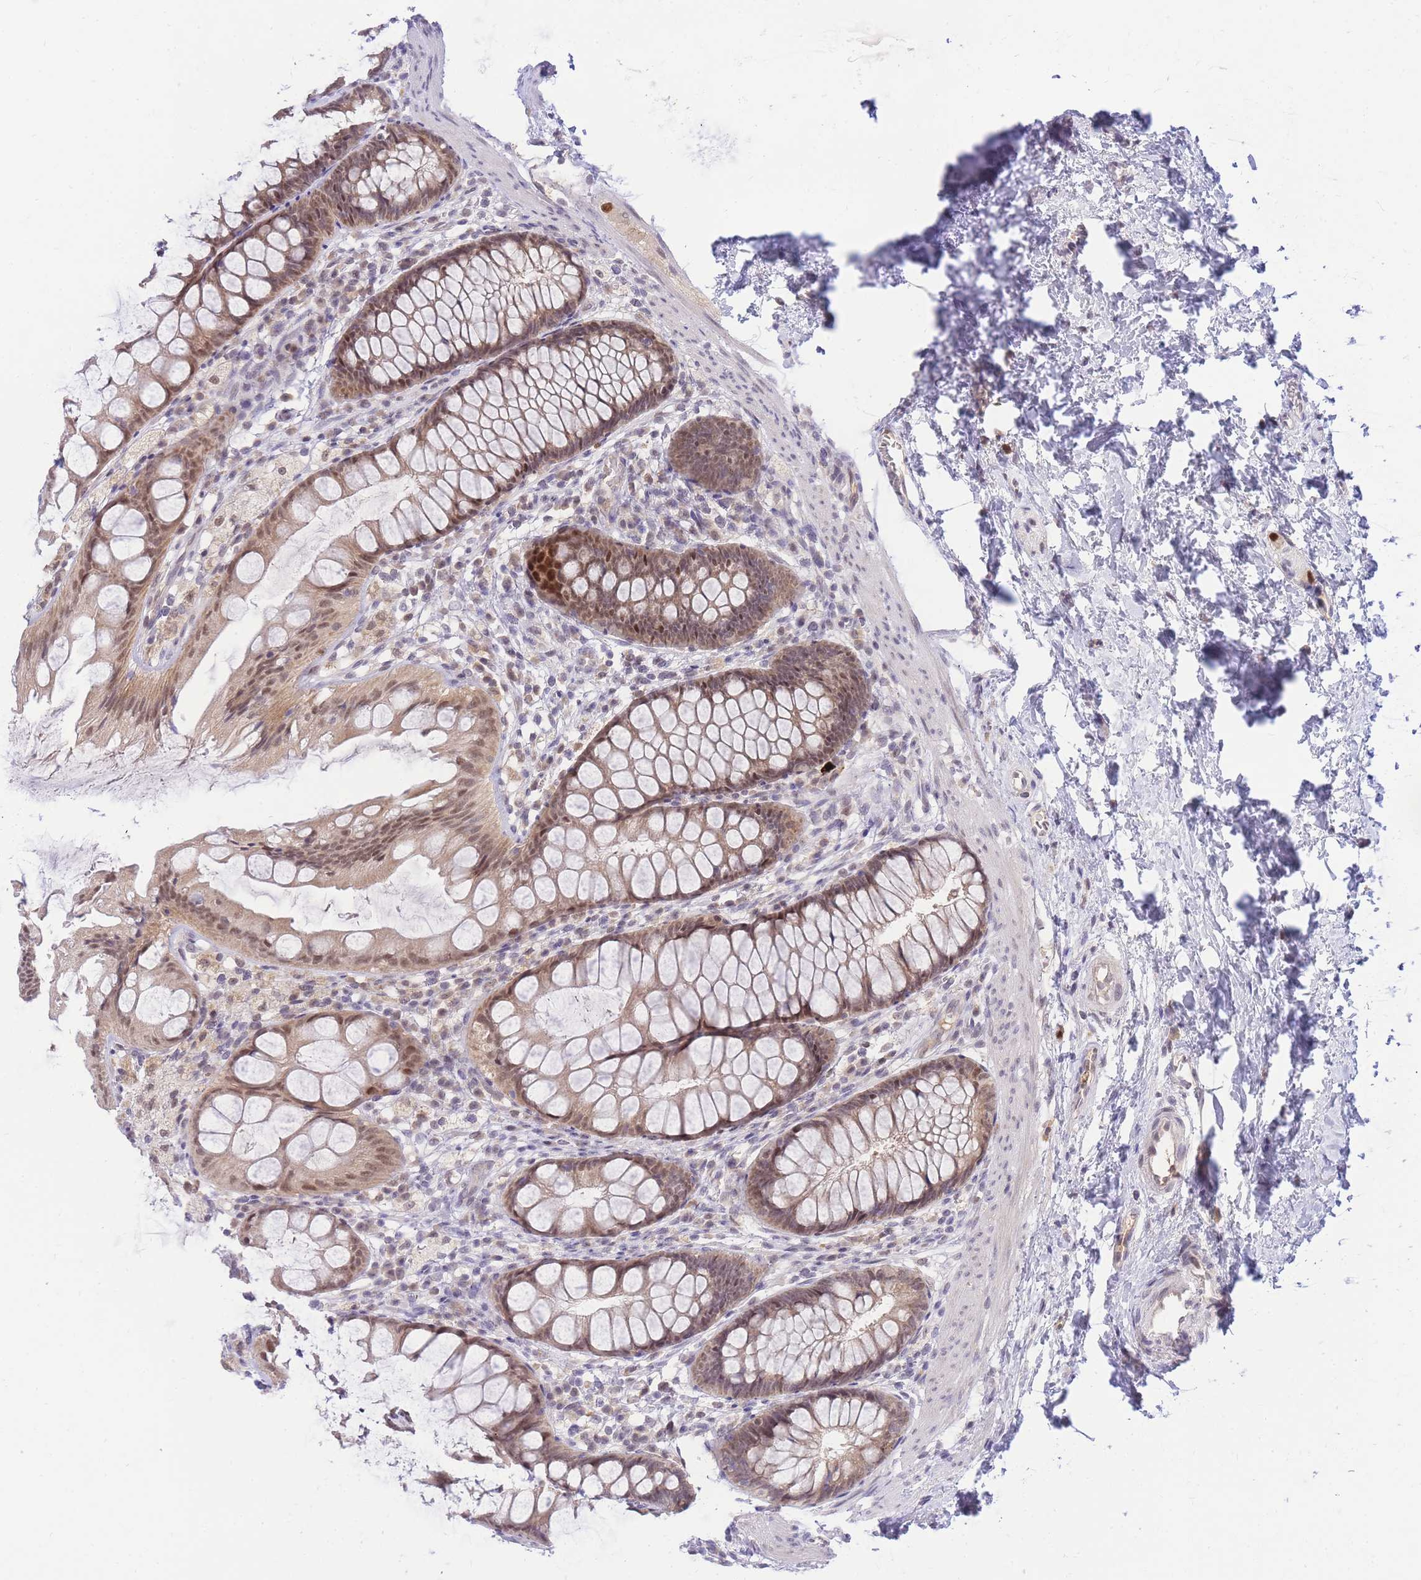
{"staining": {"intensity": "weak", "quantity": ">75%", "location": "cytoplasmic/membranous"}, "tissue": "colon", "cell_type": "Endothelial cells", "image_type": "normal", "snomed": [{"axis": "morphology", "description": "Normal tissue, NOS"}, {"axis": "topography", "description": "Colon"}], "caption": "Immunohistochemical staining of unremarkable colon reveals low levels of weak cytoplasmic/membranous expression in approximately >75% of endothelial cells.", "gene": "PUS10", "patient": {"sex": "female", "age": 62}}